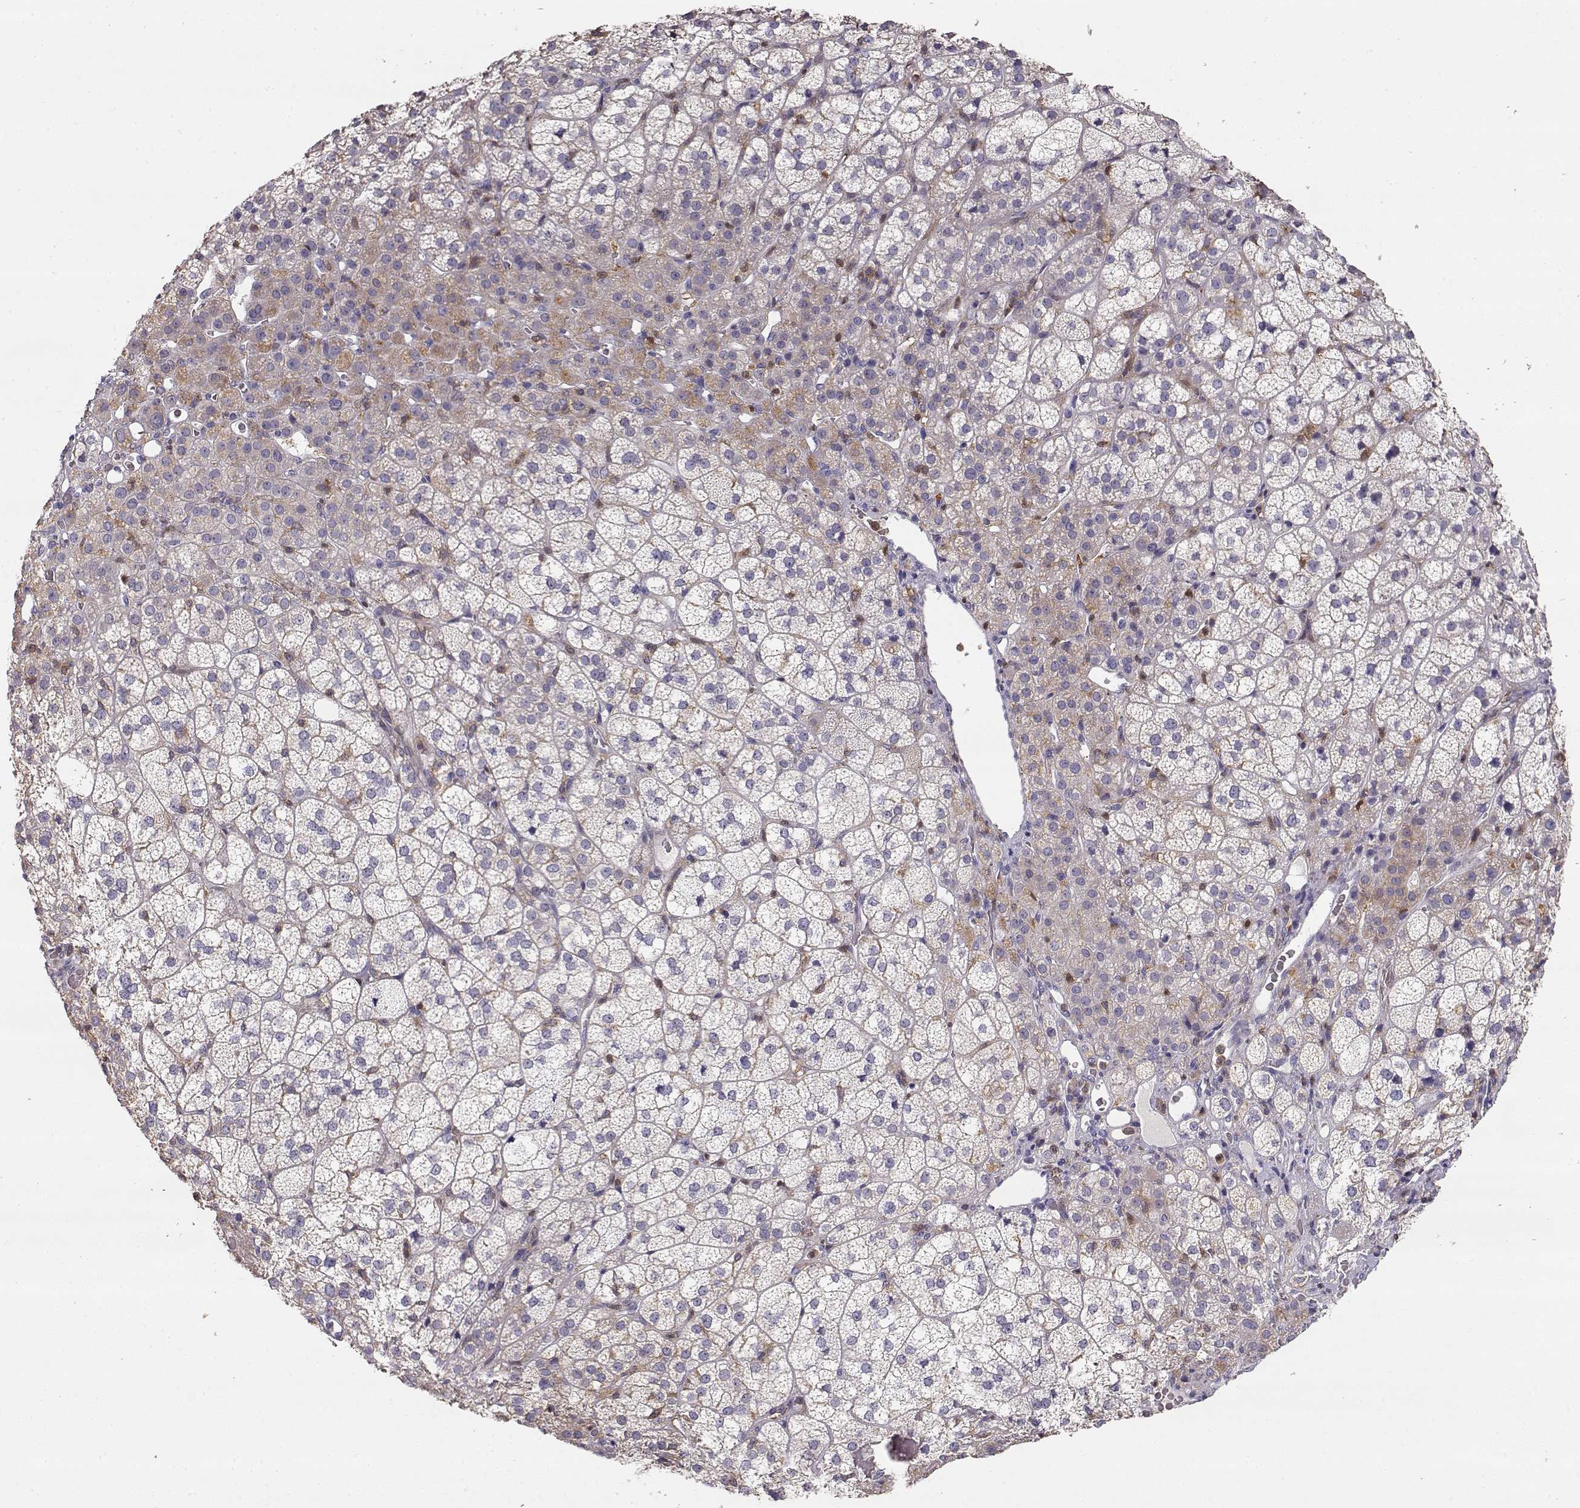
{"staining": {"intensity": "moderate", "quantity": "<25%", "location": "cytoplasmic/membranous"}, "tissue": "adrenal gland", "cell_type": "Glandular cells", "image_type": "normal", "snomed": [{"axis": "morphology", "description": "Normal tissue, NOS"}, {"axis": "topography", "description": "Adrenal gland"}], "caption": "Adrenal gland stained for a protein reveals moderate cytoplasmic/membranous positivity in glandular cells. The protein is shown in brown color, while the nuclei are stained blue.", "gene": "VAV1", "patient": {"sex": "female", "age": 60}}